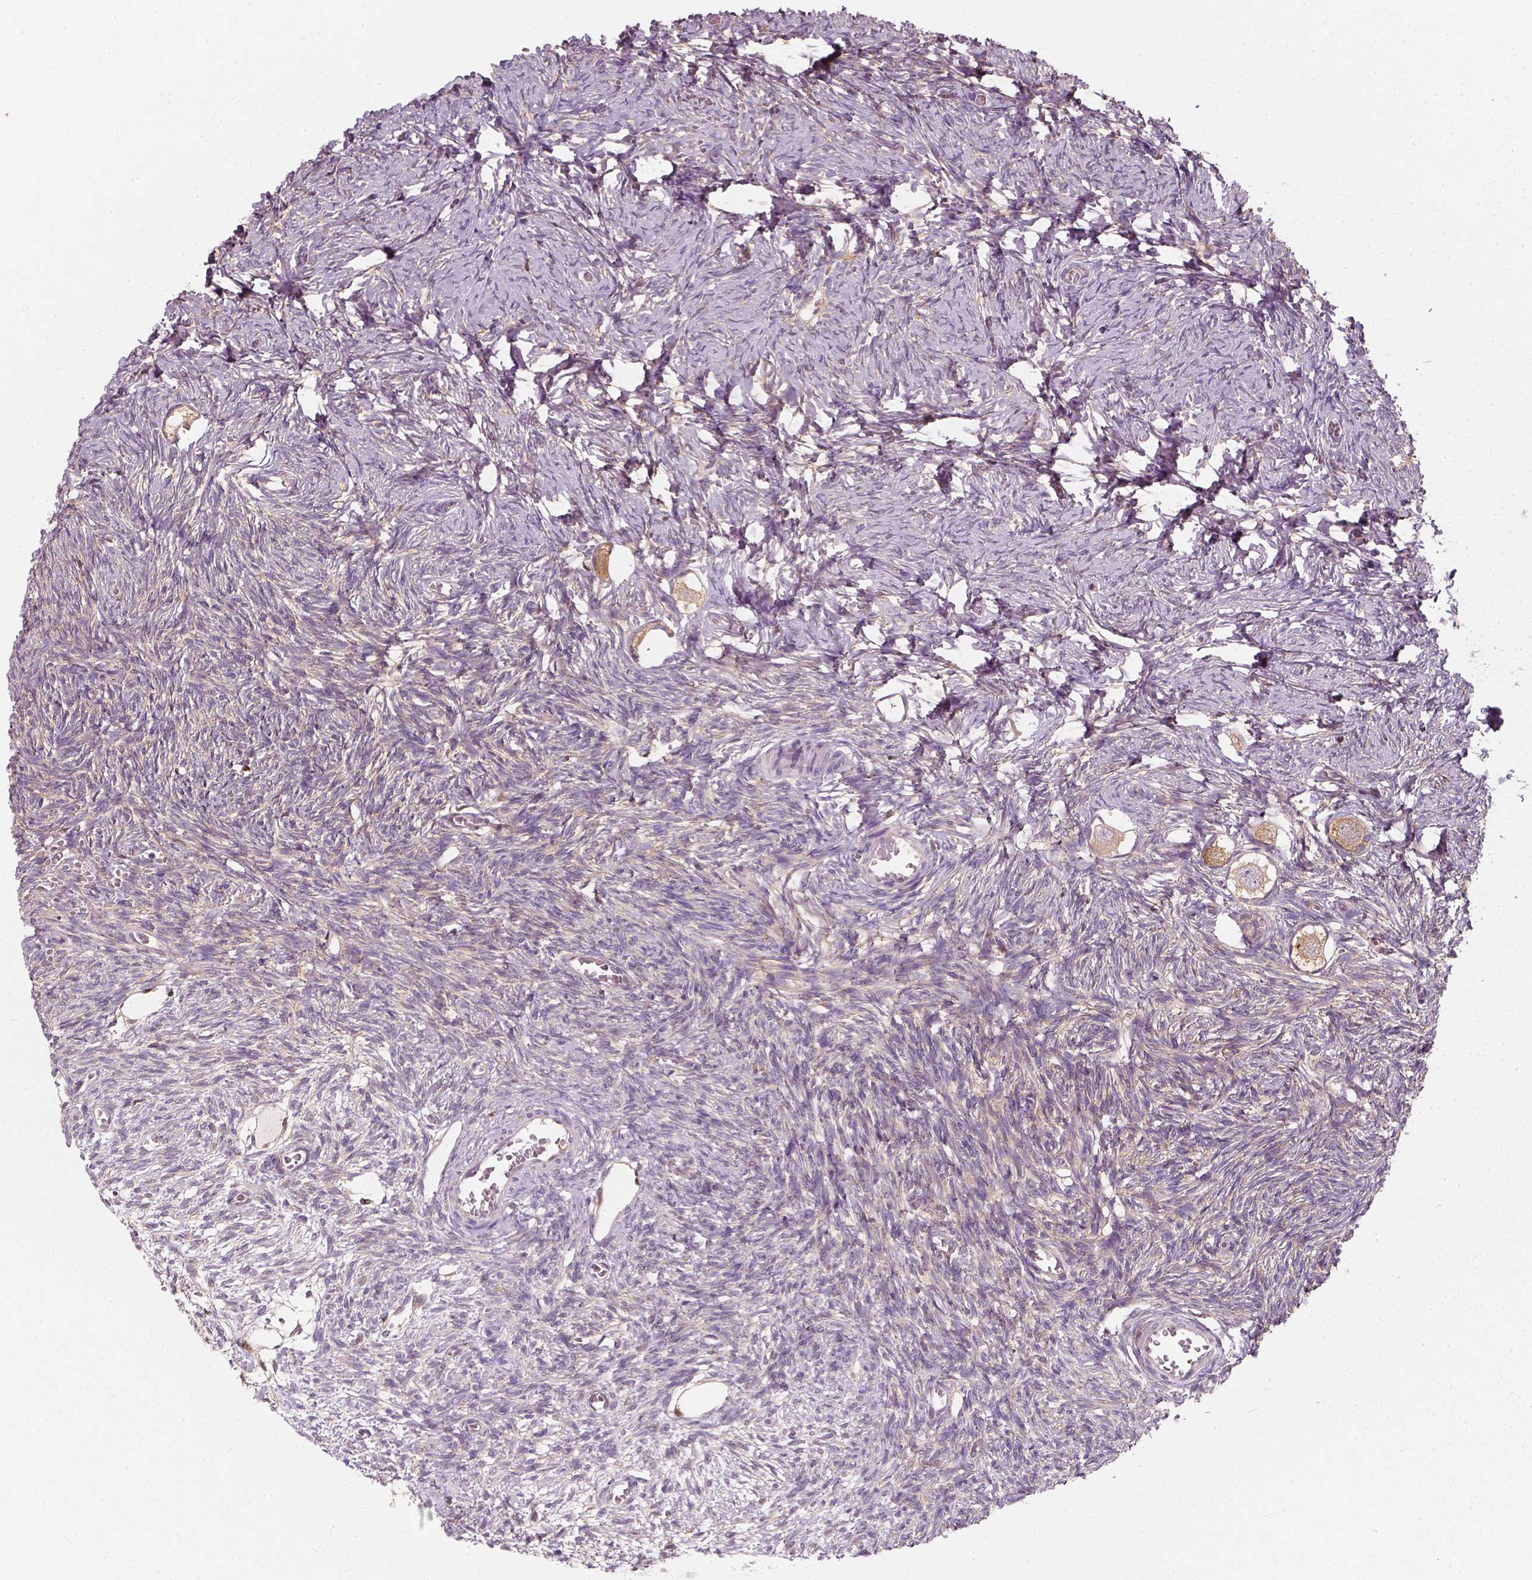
{"staining": {"intensity": "strong", "quantity": ">75%", "location": "cytoplasmic/membranous"}, "tissue": "ovary", "cell_type": "Follicle cells", "image_type": "normal", "snomed": [{"axis": "morphology", "description": "Normal tissue, NOS"}, {"axis": "topography", "description": "Ovary"}], "caption": "Strong cytoplasmic/membranous protein expression is appreciated in about >75% of follicle cells in ovary. Immunohistochemistry stains the protein of interest in brown and the nuclei are stained blue.", "gene": "SQSTM1", "patient": {"sex": "female", "age": 27}}